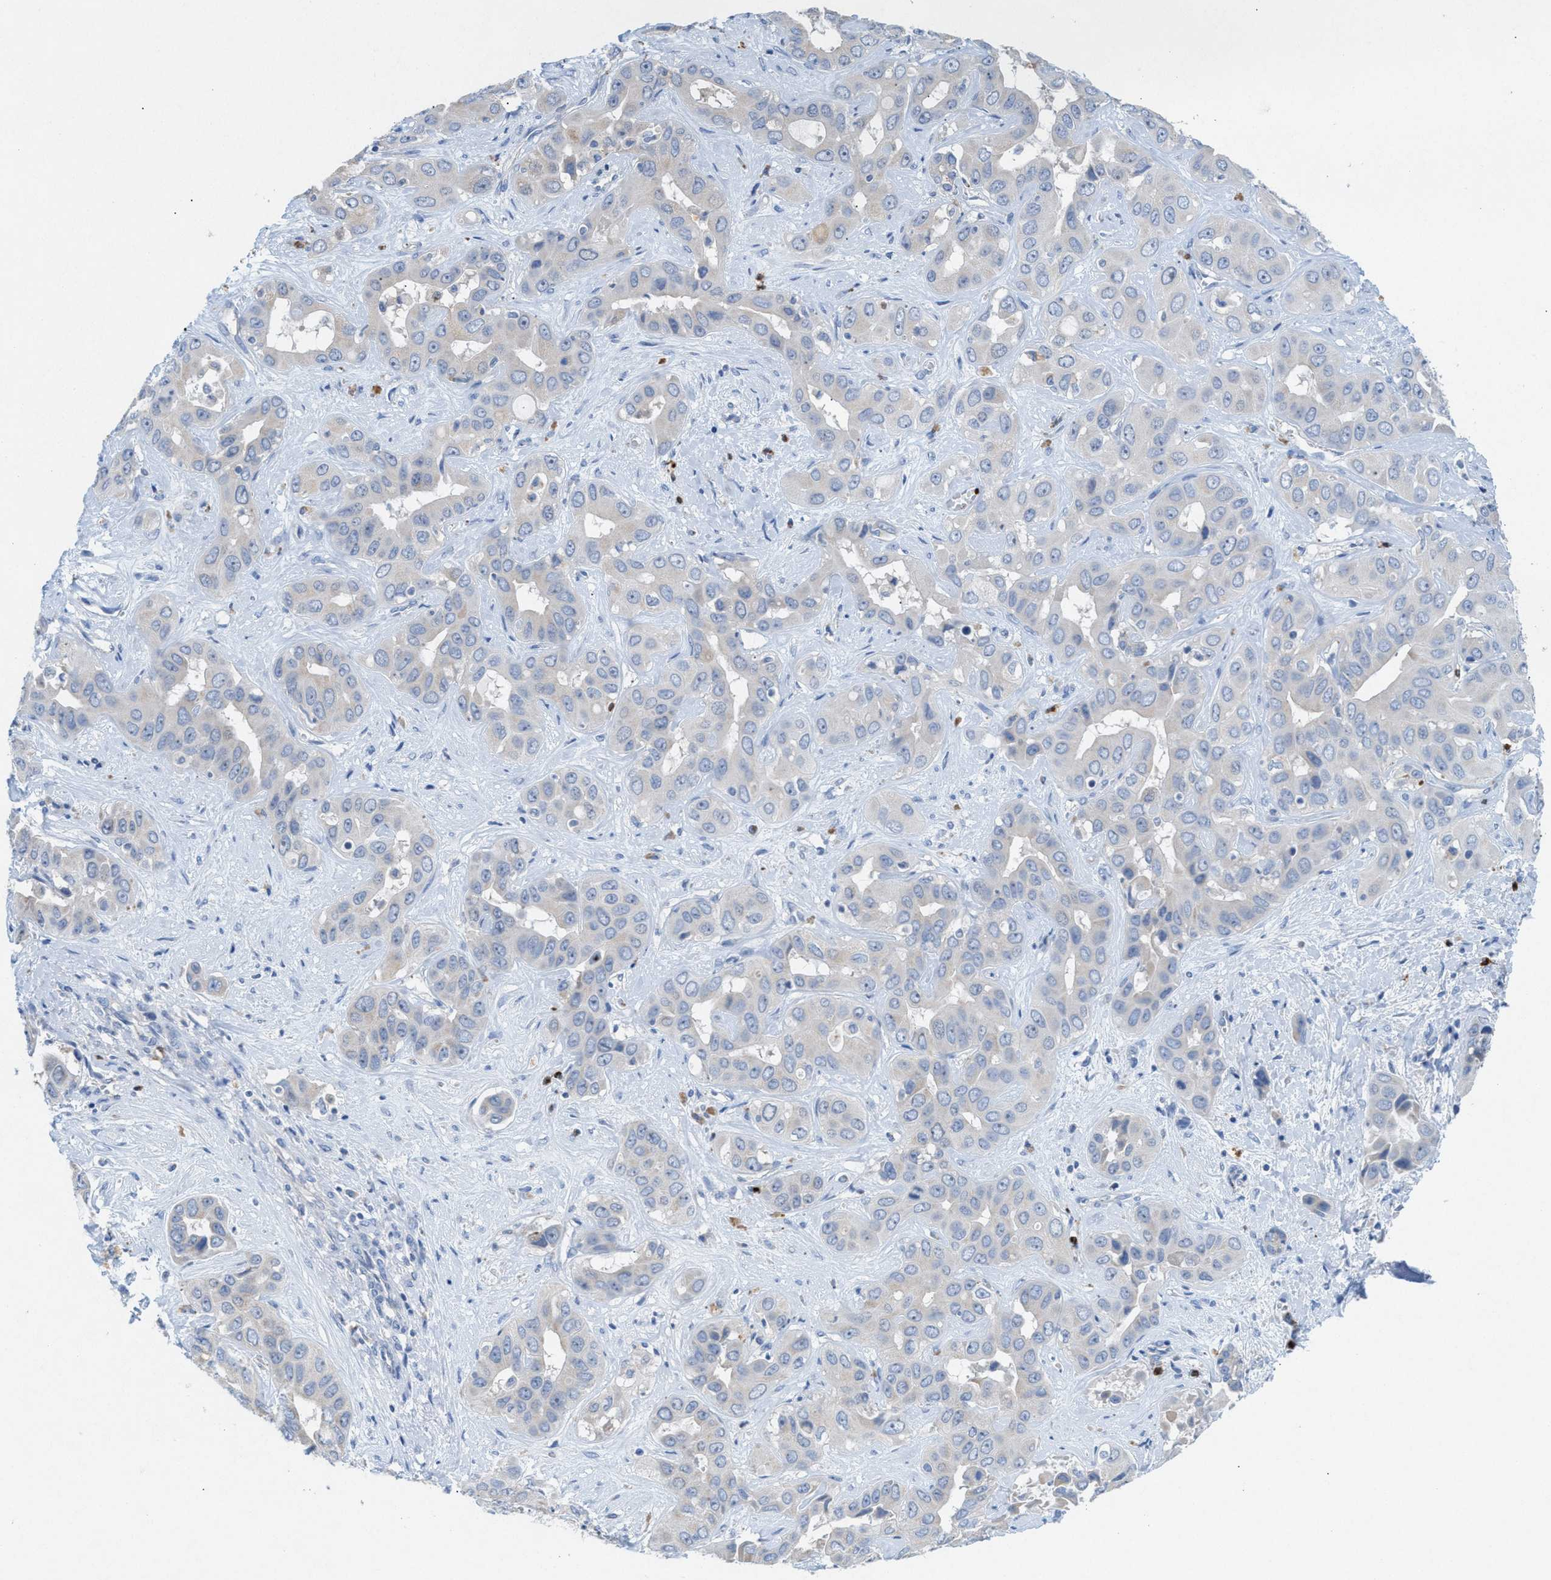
{"staining": {"intensity": "negative", "quantity": "none", "location": "none"}, "tissue": "liver cancer", "cell_type": "Tumor cells", "image_type": "cancer", "snomed": [{"axis": "morphology", "description": "Cholangiocarcinoma"}, {"axis": "topography", "description": "Liver"}], "caption": "Immunohistochemistry of human cholangiocarcinoma (liver) shows no positivity in tumor cells. The staining is performed using DAB brown chromogen with nuclei counter-stained in using hematoxylin.", "gene": "CMTM1", "patient": {"sex": "female", "age": 52}}